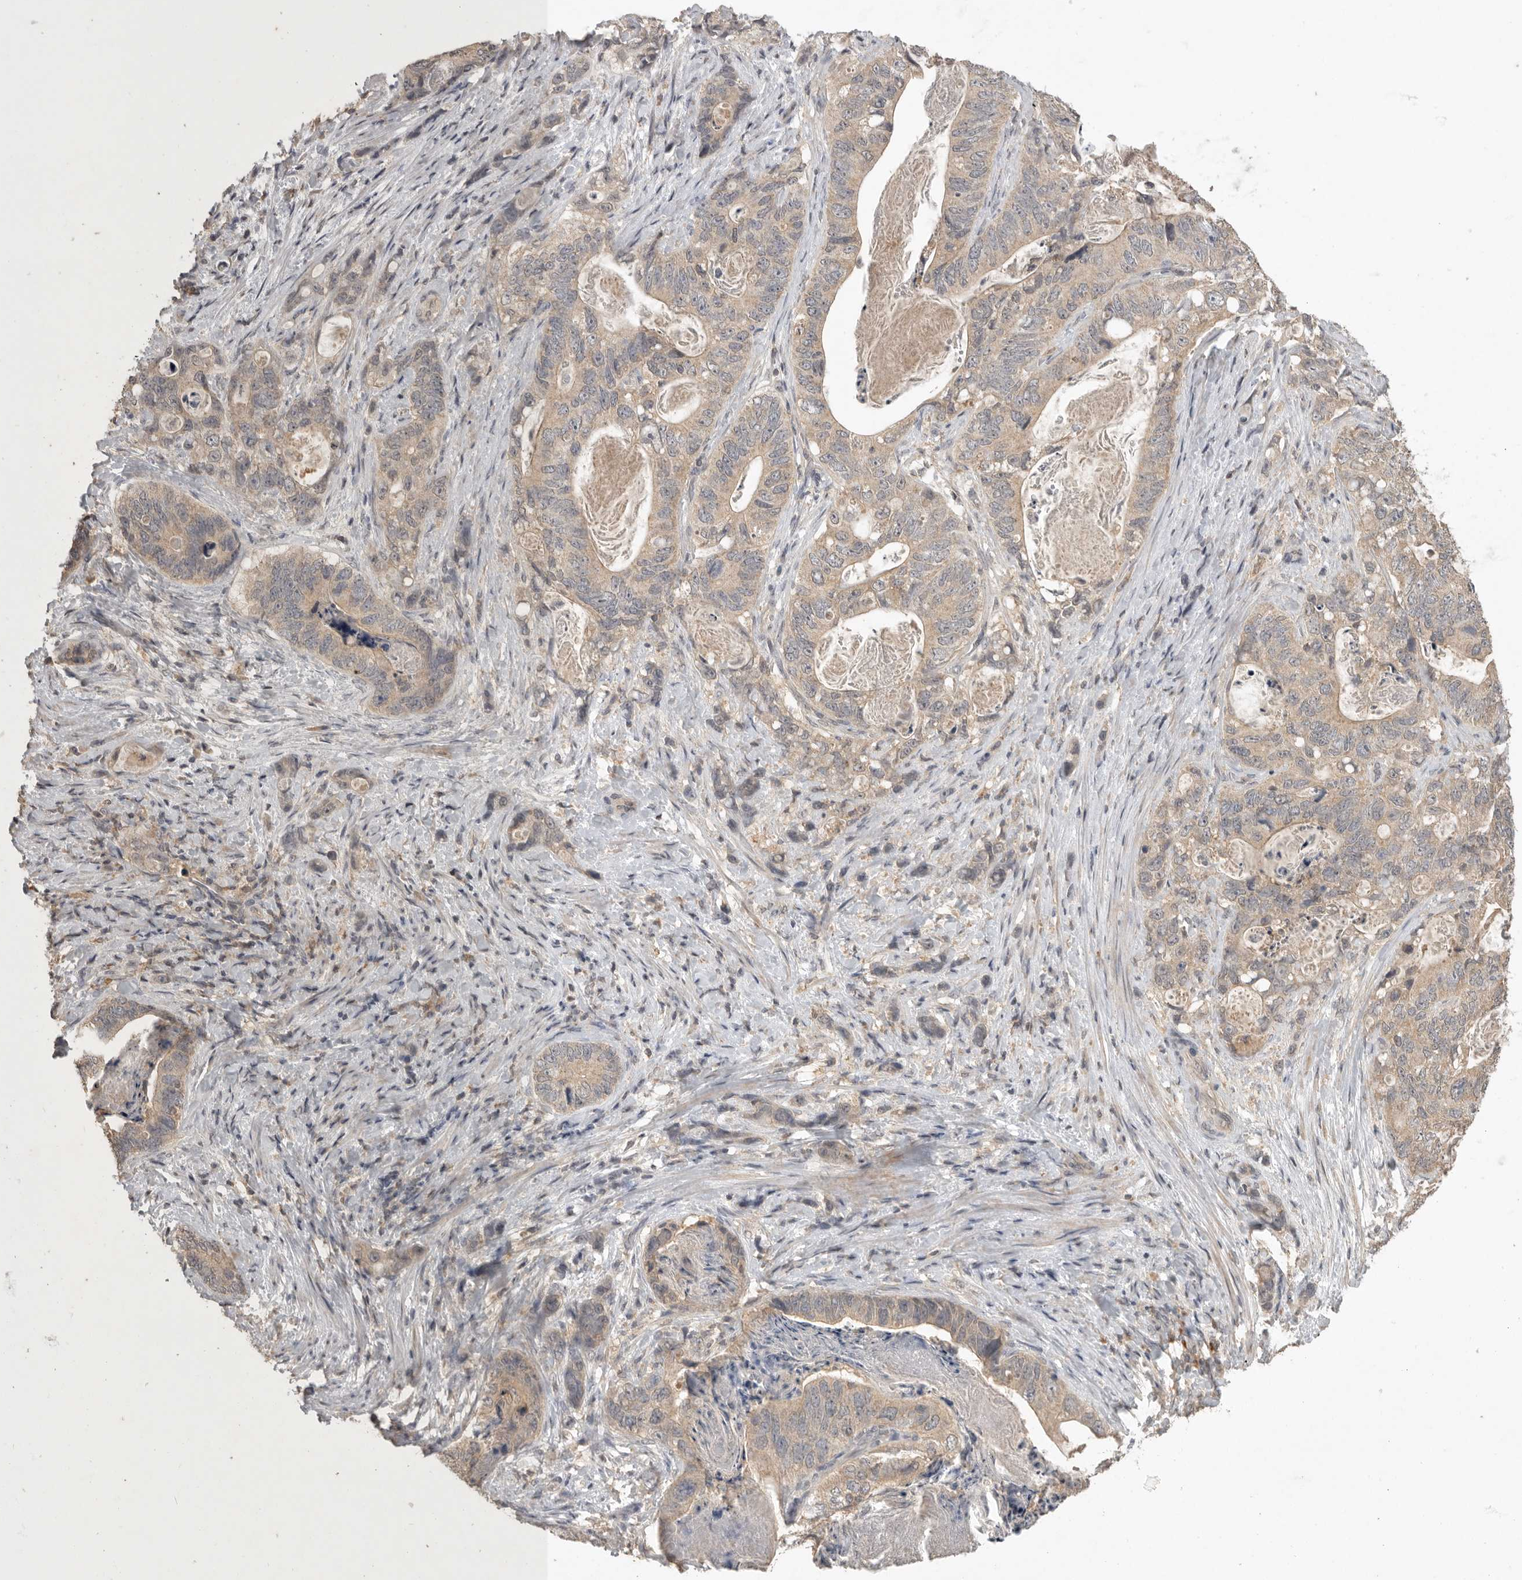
{"staining": {"intensity": "weak", "quantity": ">75%", "location": "cytoplasmic/membranous"}, "tissue": "stomach cancer", "cell_type": "Tumor cells", "image_type": "cancer", "snomed": [{"axis": "morphology", "description": "Normal tissue, NOS"}, {"axis": "morphology", "description": "Adenocarcinoma, NOS"}, {"axis": "topography", "description": "Stomach"}], "caption": "The image displays a brown stain indicating the presence of a protein in the cytoplasmic/membranous of tumor cells in adenocarcinoma (stomach).", "gene": "ADAMTS4", "patient": {"sex": "female", "age": 89}}